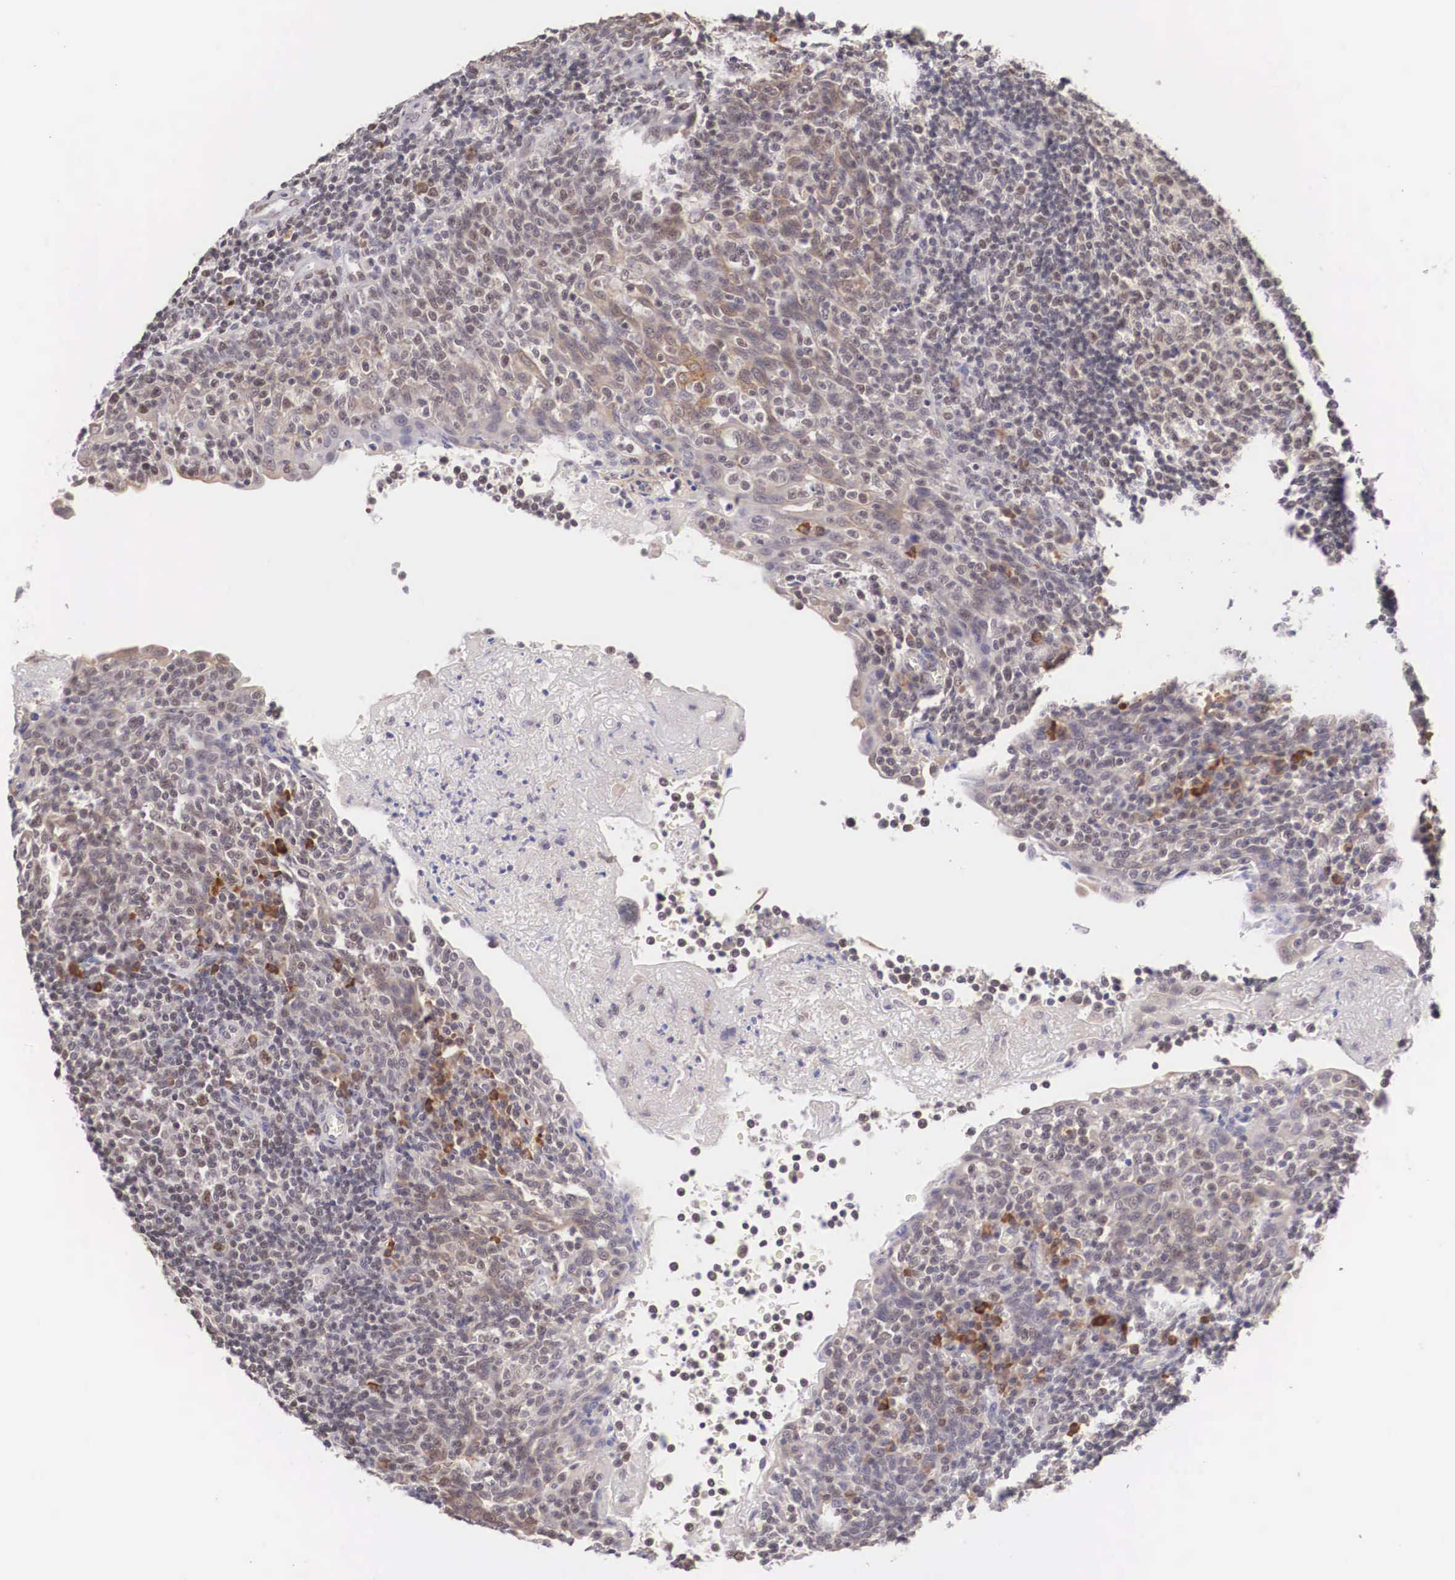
{"staining": {"intensity": "moderate", "quantity": "25%-75%", "location": "nuclear"}, "tissue": "tonsil", "cell_type": "Germinal center cells", "image_type": "normal", "snomed": [{"axis": "morphology", "description": "Normal tissue, NOS"}, {"axis": "topography", "description": "Tonsil"}], "caption": "High-power microscopy captured an immunohistochemistry (IHC) image of benign tonsil, revealing moderate nuclear expression in about 25%-75% of germinal center cells.", "gene": "ZNF275", "patient": {"sex": "female", "age": 3}}